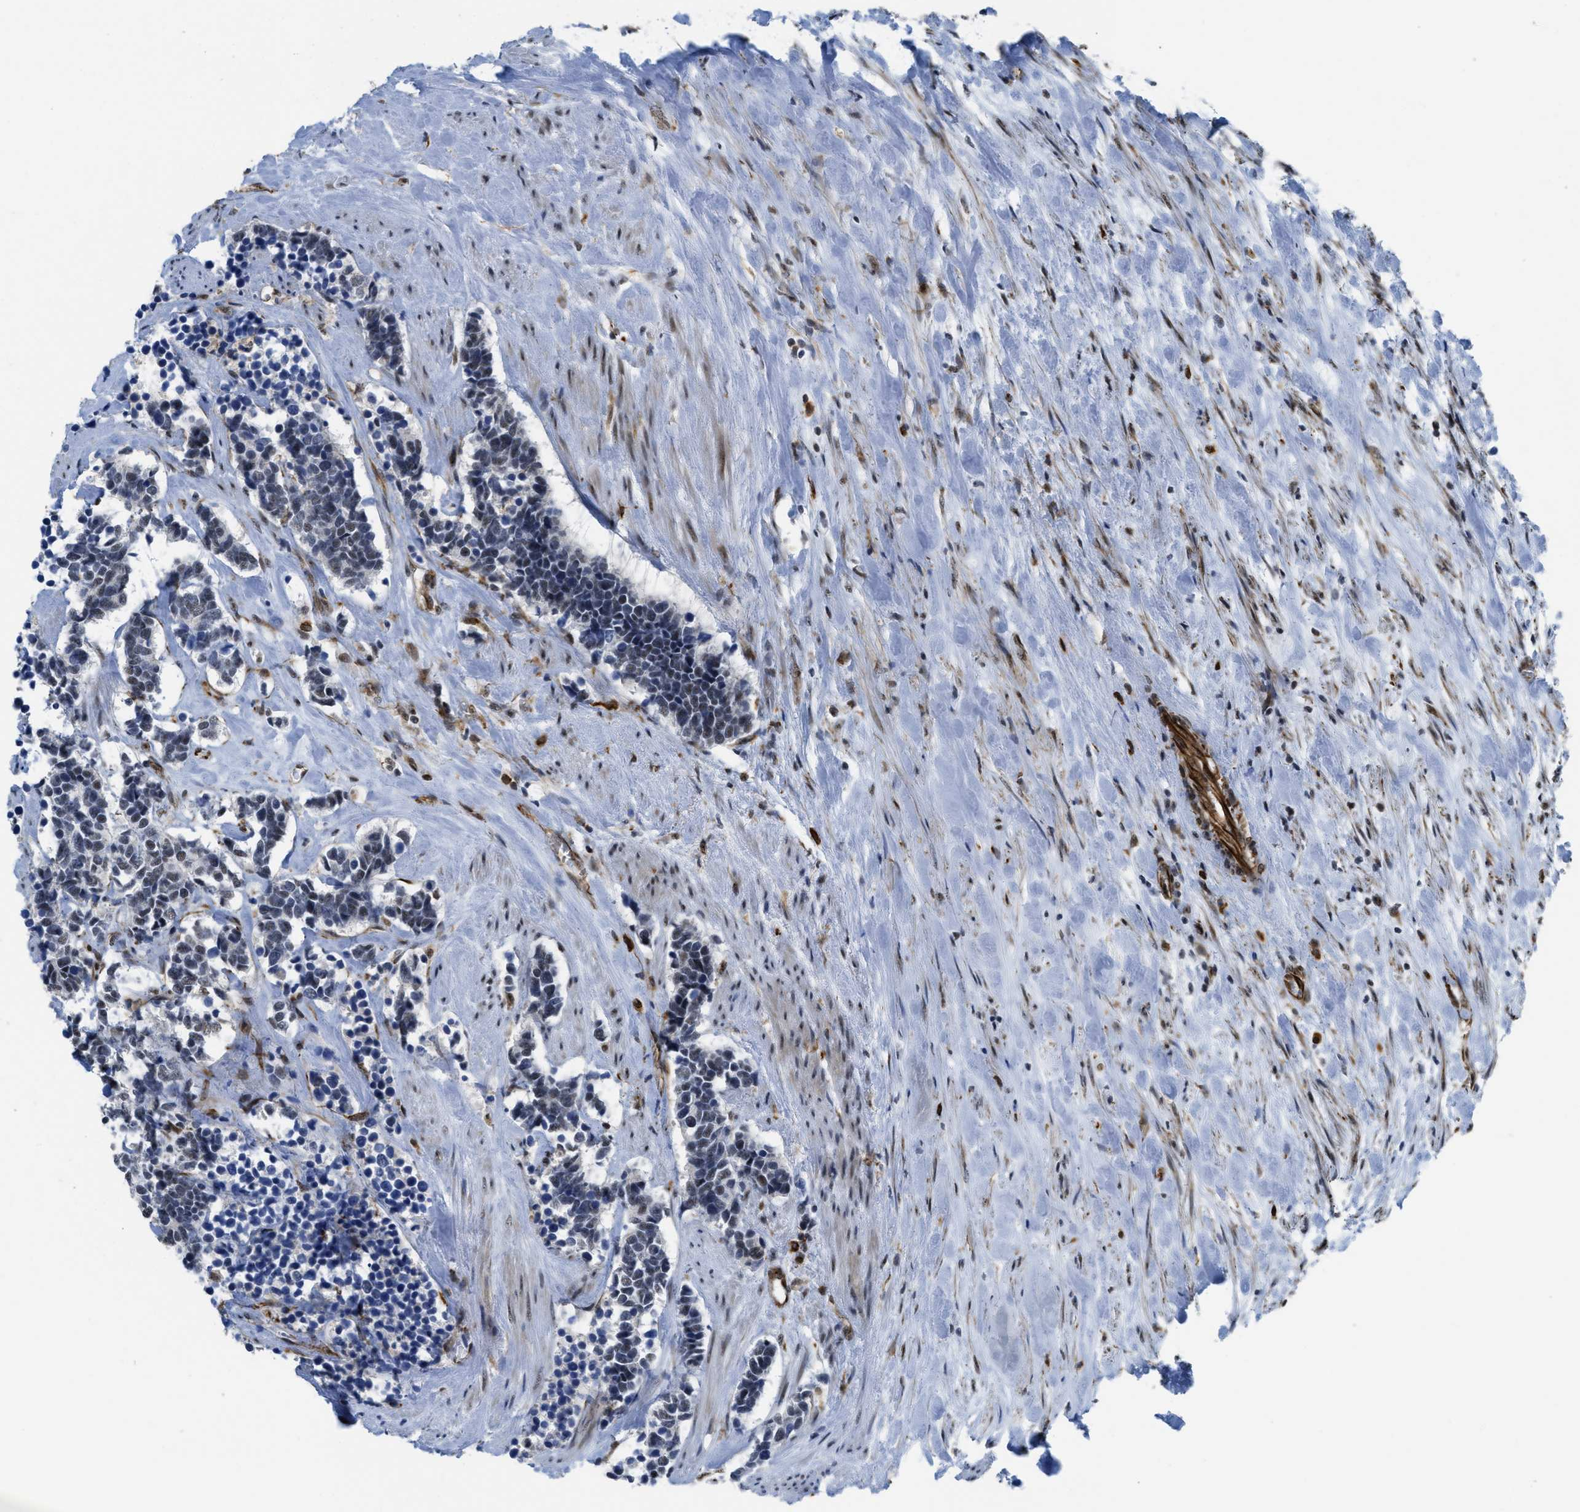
{"staining": {"intensity": "weak", "quantity": "<25%", "location": "nuclear"}, "tissue": "carcinoid", "cell_type": "Tumor cells", "image_type": "cancer", "snomed": [{"axis": "morphology", "description": "Carcinoma, NOS"}, {"axis": "morphology", "description": "Carcinoid, malignant, NOS"}, {"axis": "topography", "description": "Urinary bladder"}], "caption": "Protein analysis of carcinoid (malignant) shows no significant staining in tumor cells.", "gene": "LRRC8B", "patient": {"sex": "male", "age": 57}}